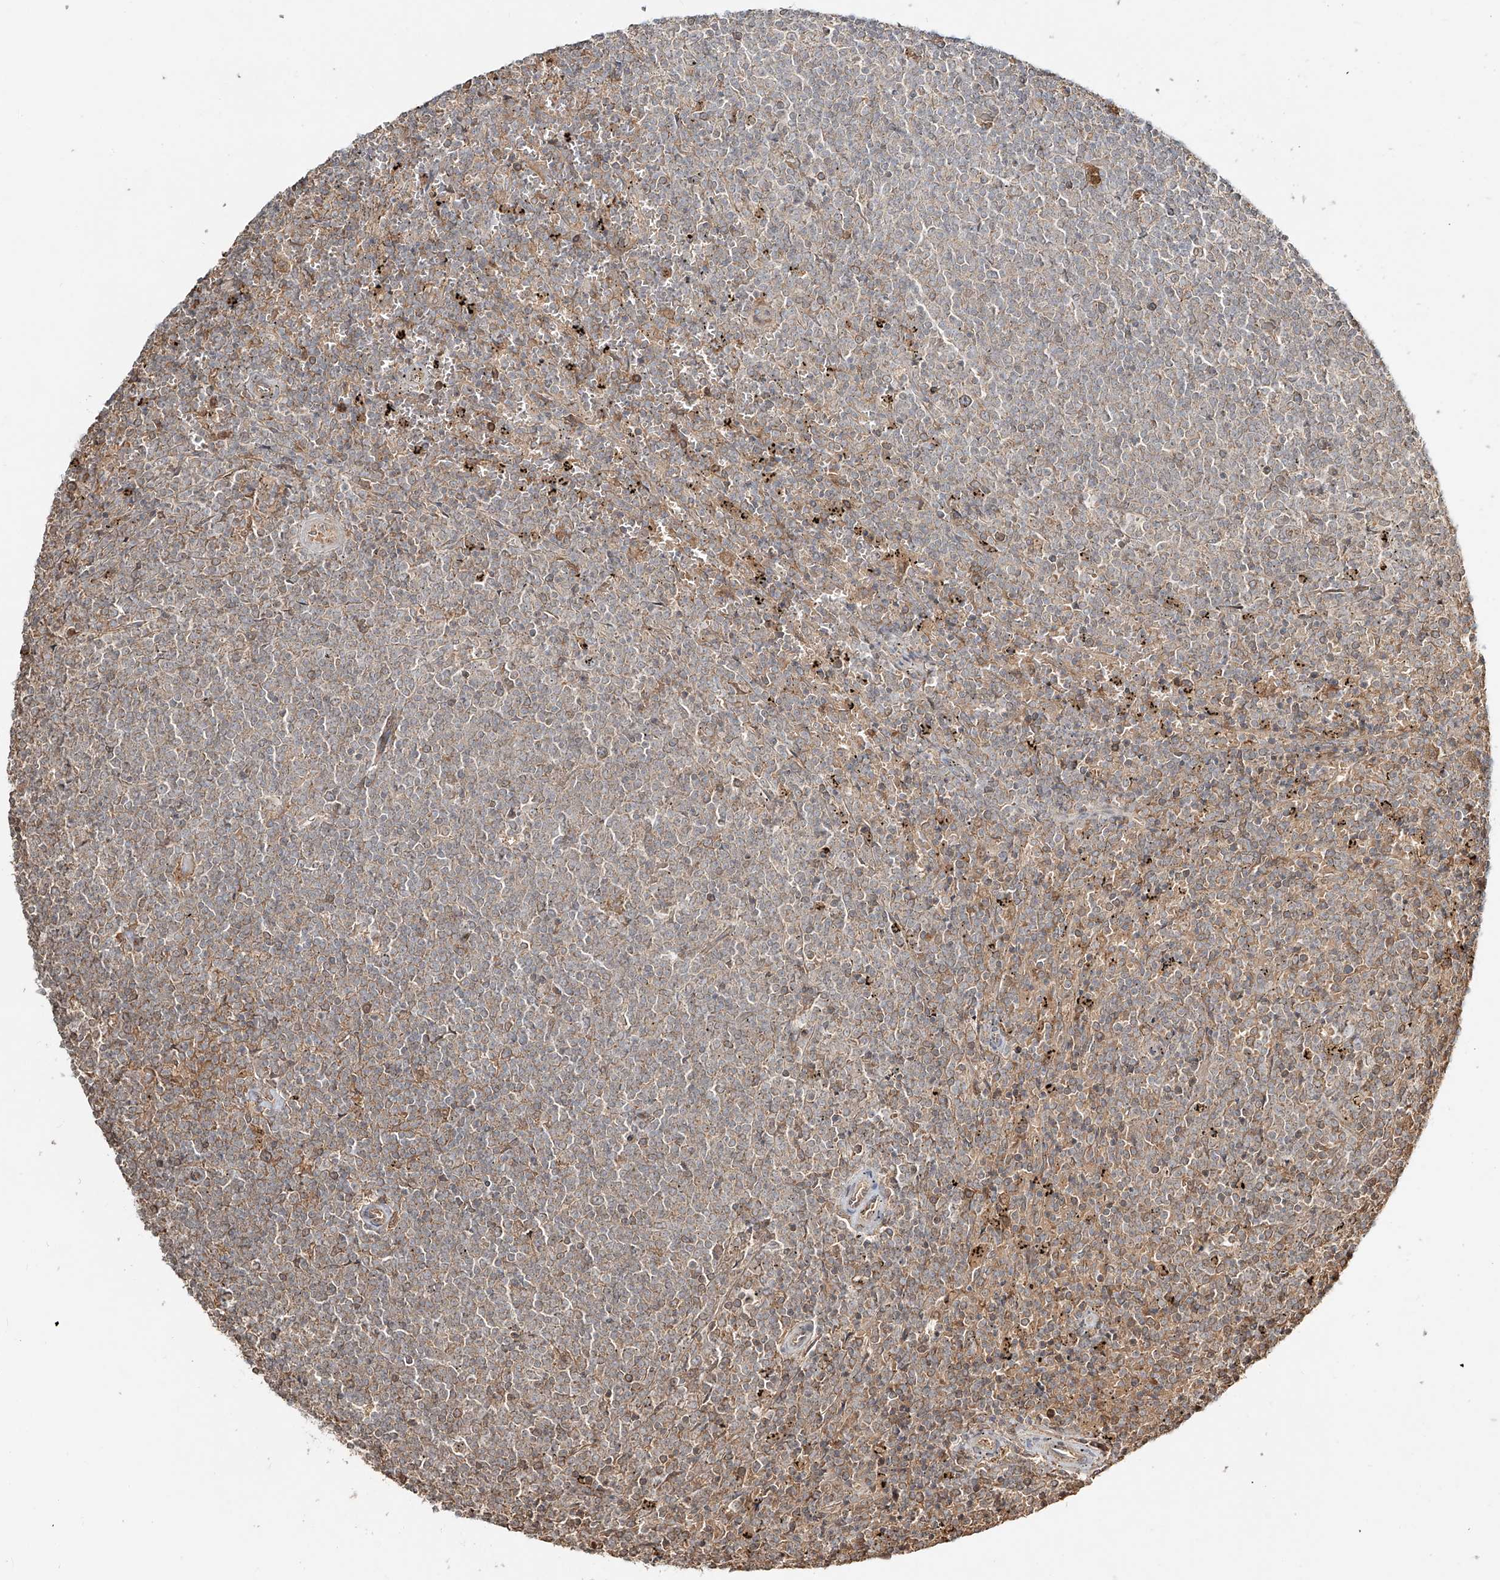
{"staining": {"intensity": "weak", "quantity": "25%-75%", "location": "cytoplasmic/membranous"}, "tissue": "lymphoma", "cell_type": "Tumor cells", "image_type": "cancer", "snomed": [{"axis": "morphology", "description": "Malignant lymphoma, non-Hodgkin's type, Low grade"}, {"axis": "topography", "description": "Spleen"}], "caption": "A micrograph showing weak cytoplasmic/membranous positivity in approximately 25%-75% of tumor cells in lymphoma, as visualized by brown immunohistochemical staining.", "gene": "ERO1A", "patient": {"sex": "female", "age": 50}}